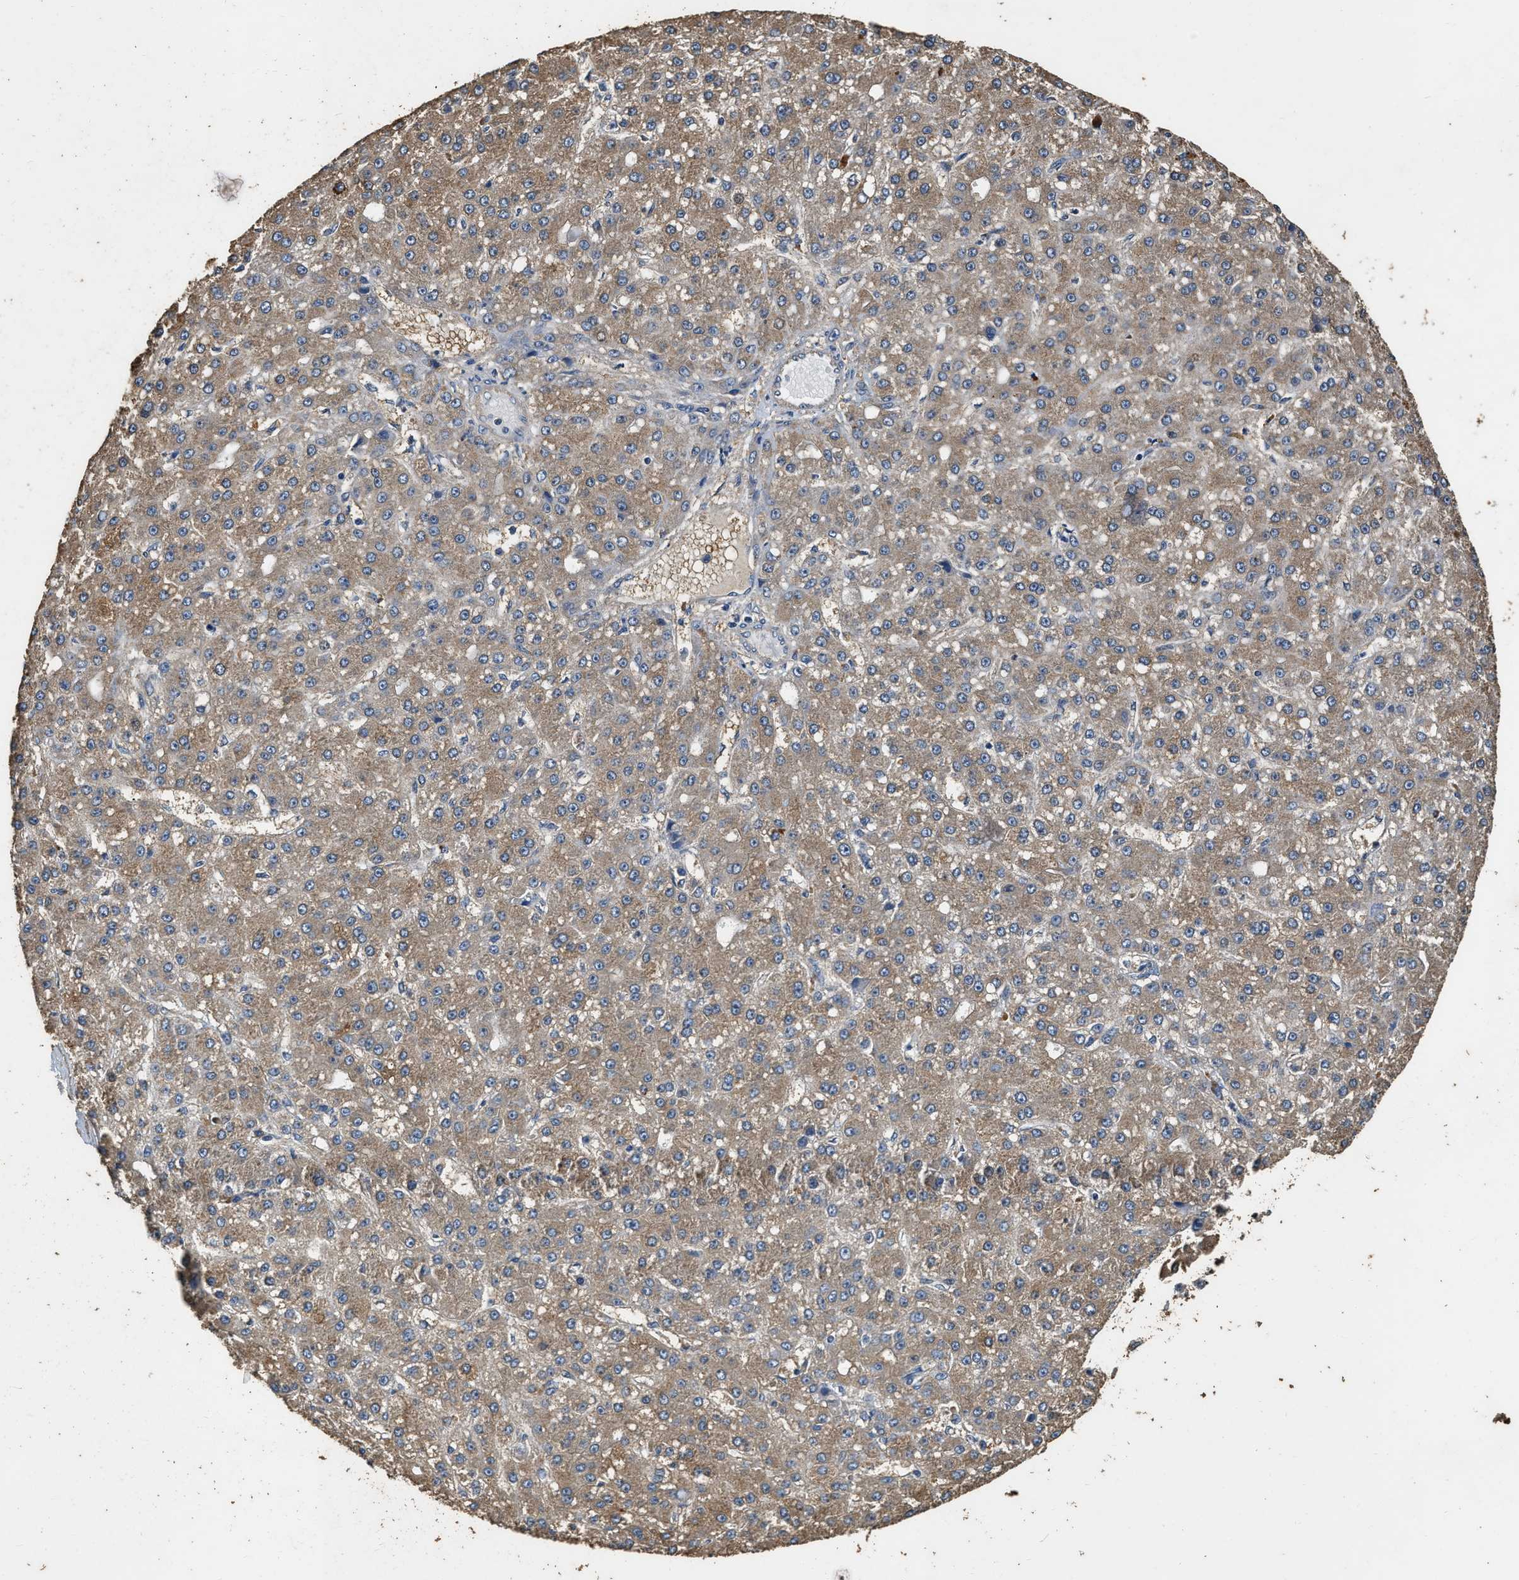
{"staining": {"intensity": "moderate", "quantity": ">75%", "location": "cytoplasmic/membranous"}, "tissue": "liver cancer", "cell_type": "Tumor cells", "image_type": "cancer", "snomed": [{"axis": "morphology", "description": "Carcinoma, Hepatocellular, NOS"}, {"axis": "topography", "description": "Liver"}], "caption": "The image shows staining of liver hepatocellular carcinoma, revealing moderate cytoplasmic/membranous protein expression (brown color) within tumor cells.", "gene": "MIB1", "patient": {"sex": "male", "age": 67}}